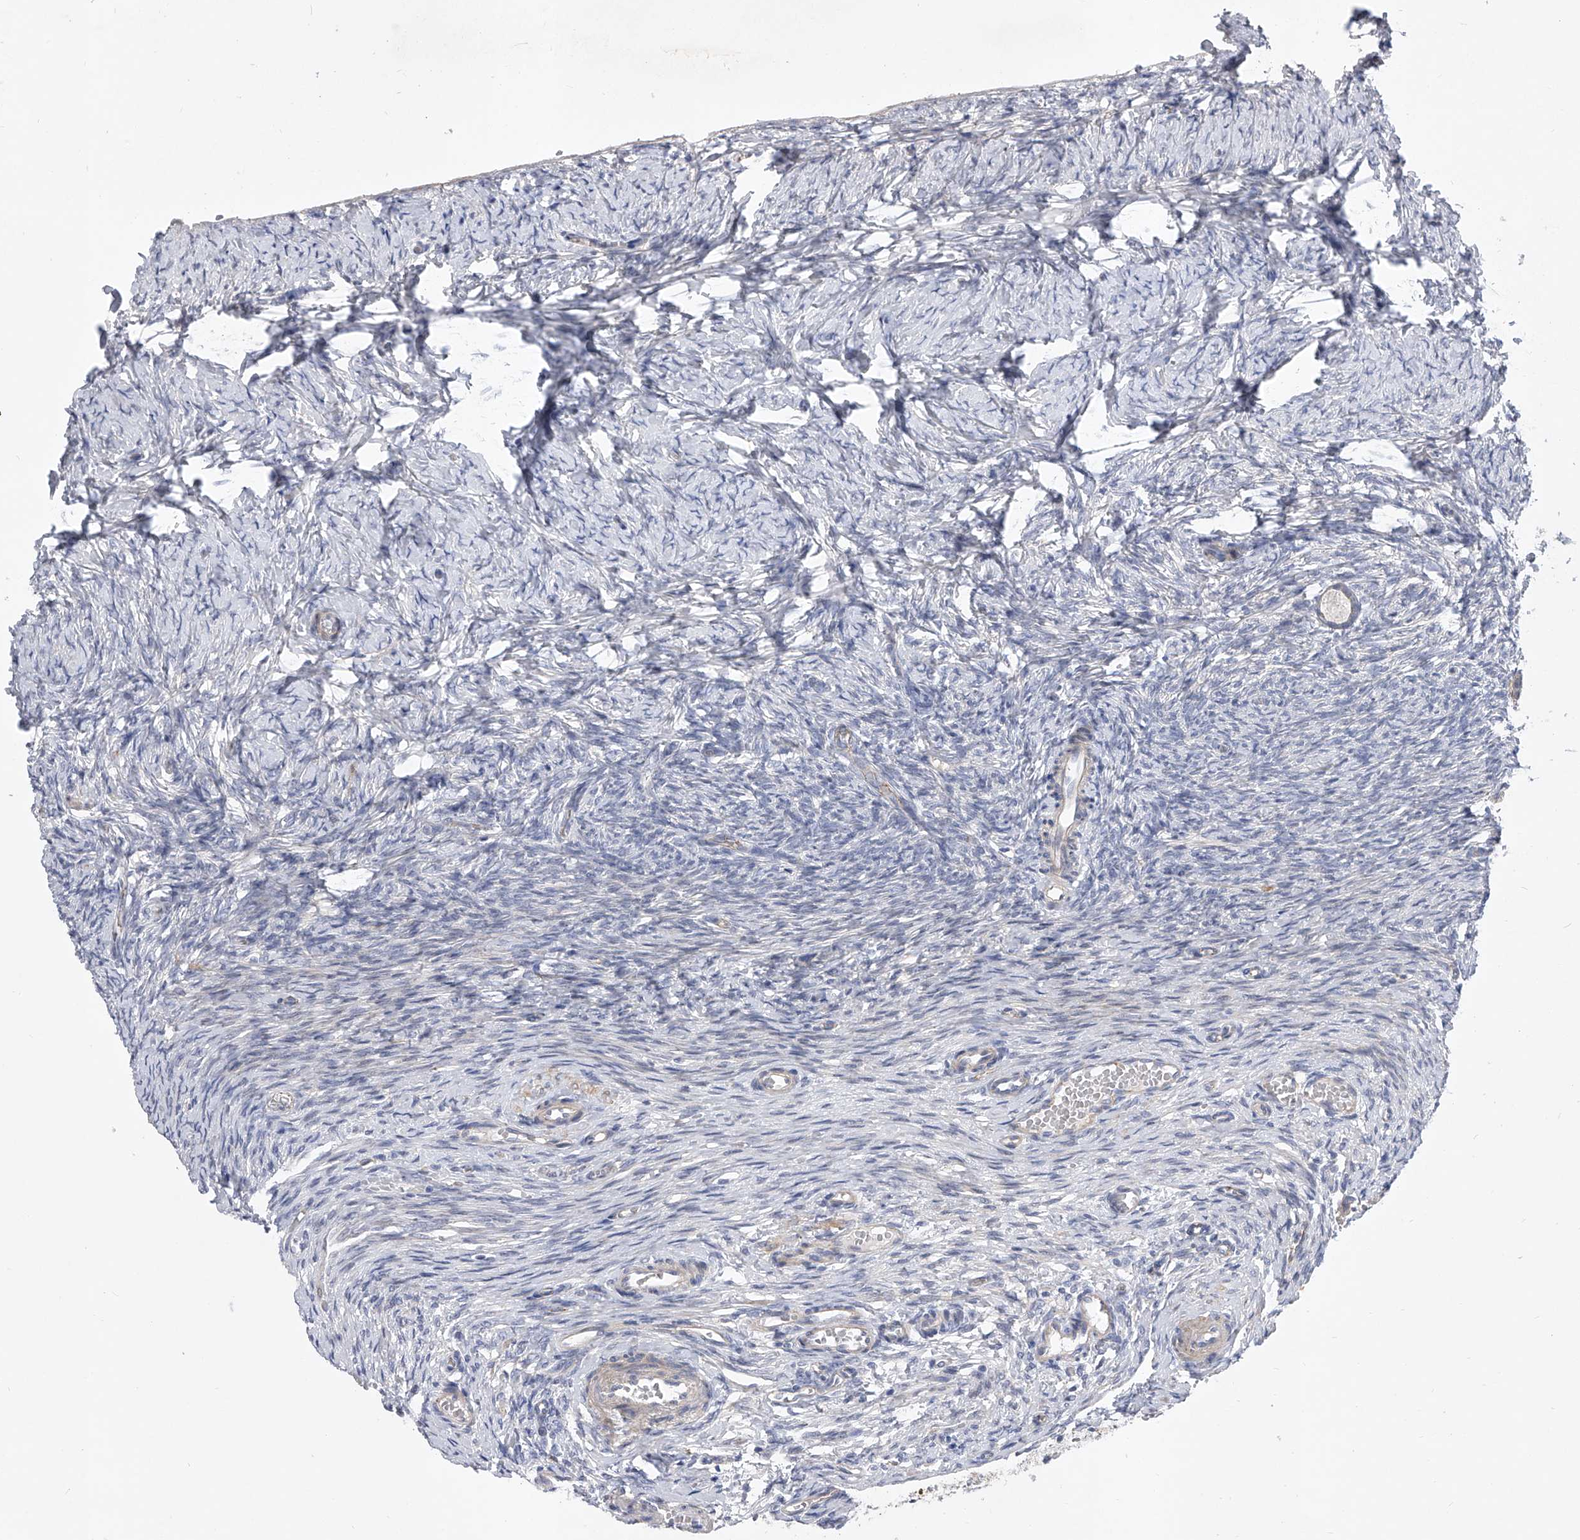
{"staining": {"intensity": "negative", "quantity": "none", "location": "none"}, "tissue": "ovary", "cell_type": "Follicle cells", "image_type": "normal", "snomed": [{"axis": "morphology", "description": "Adenocarcinoma, NOS"}, {"axis": "topography", "description": "Endometrium"}], "caption": "High power microscopy photomicrograph of an immunohistochemistry (IHC) micrograph of normal ovary, revealing no significant staining in follicle cells.", "gene": "ENSG00000250424", "patient": {"sex": "female", "age": 32}}